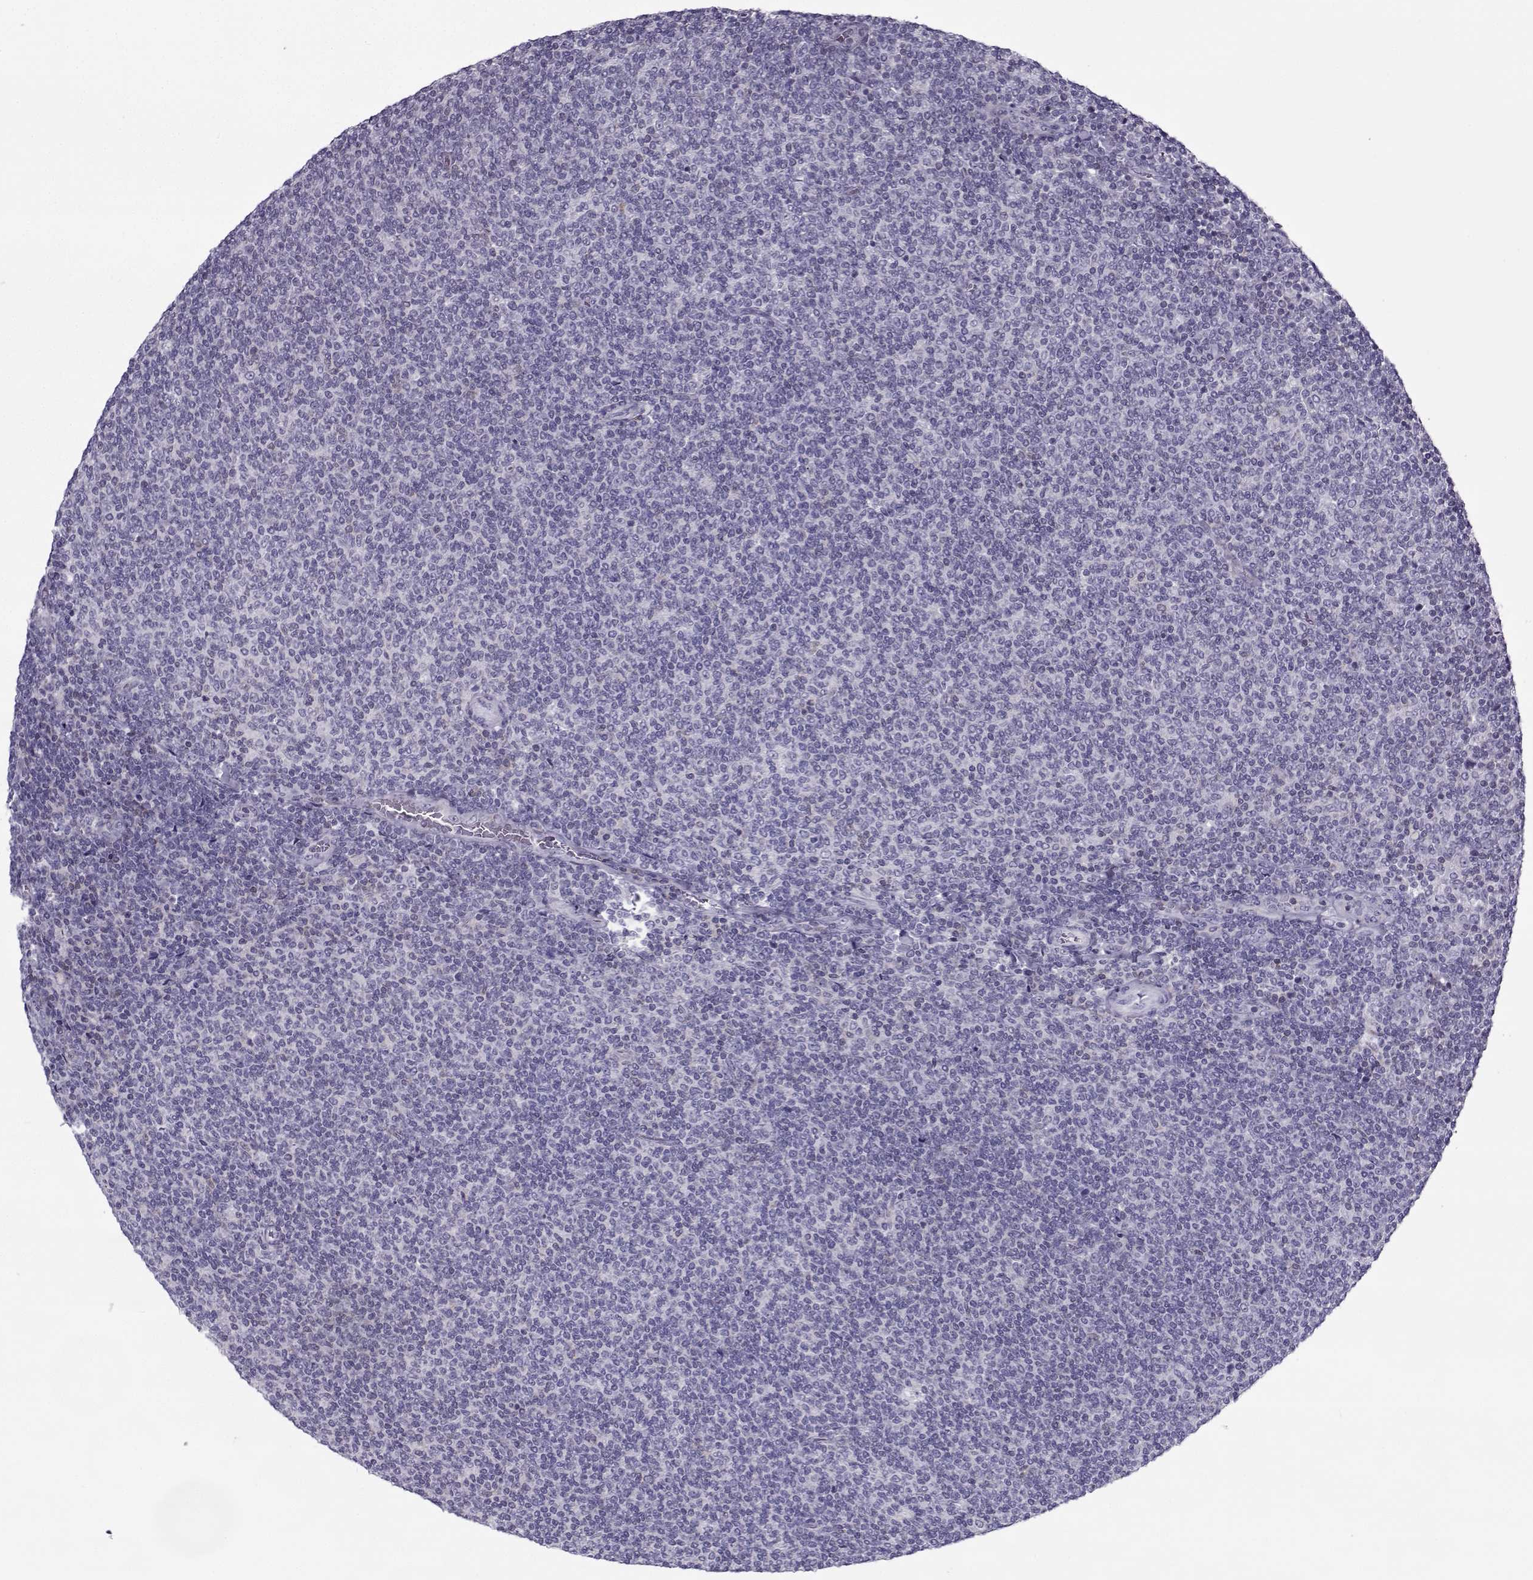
{"staining": {"intensity": "negative", "quantity": "none", "location": "none"}, "tissue": "lymphoma", "cell_type": "Tumor cells", "image_type": "cancer", "snomed": [{"axis": "morphology", "description": "Malignant lymphoma, non-Hodgkin's type, Low grade"}, {"axis": "topography", "description": "Lymph node"}], "caption": "High magnification brightfield microscopy of malignant lymphoma, non-Hodgkin's type (low-grade) stained with DAB (3,3'-diaminobenzidine) (brown) and counterstained with hematoxylin (blue): tumor cells show no significant expression. The staining is performed using DAB brown chromogen with nuclei counter-stained in using hematoxylin.", "gene": "PP2D1", "patient": {"sex": "male", "age": 52}}